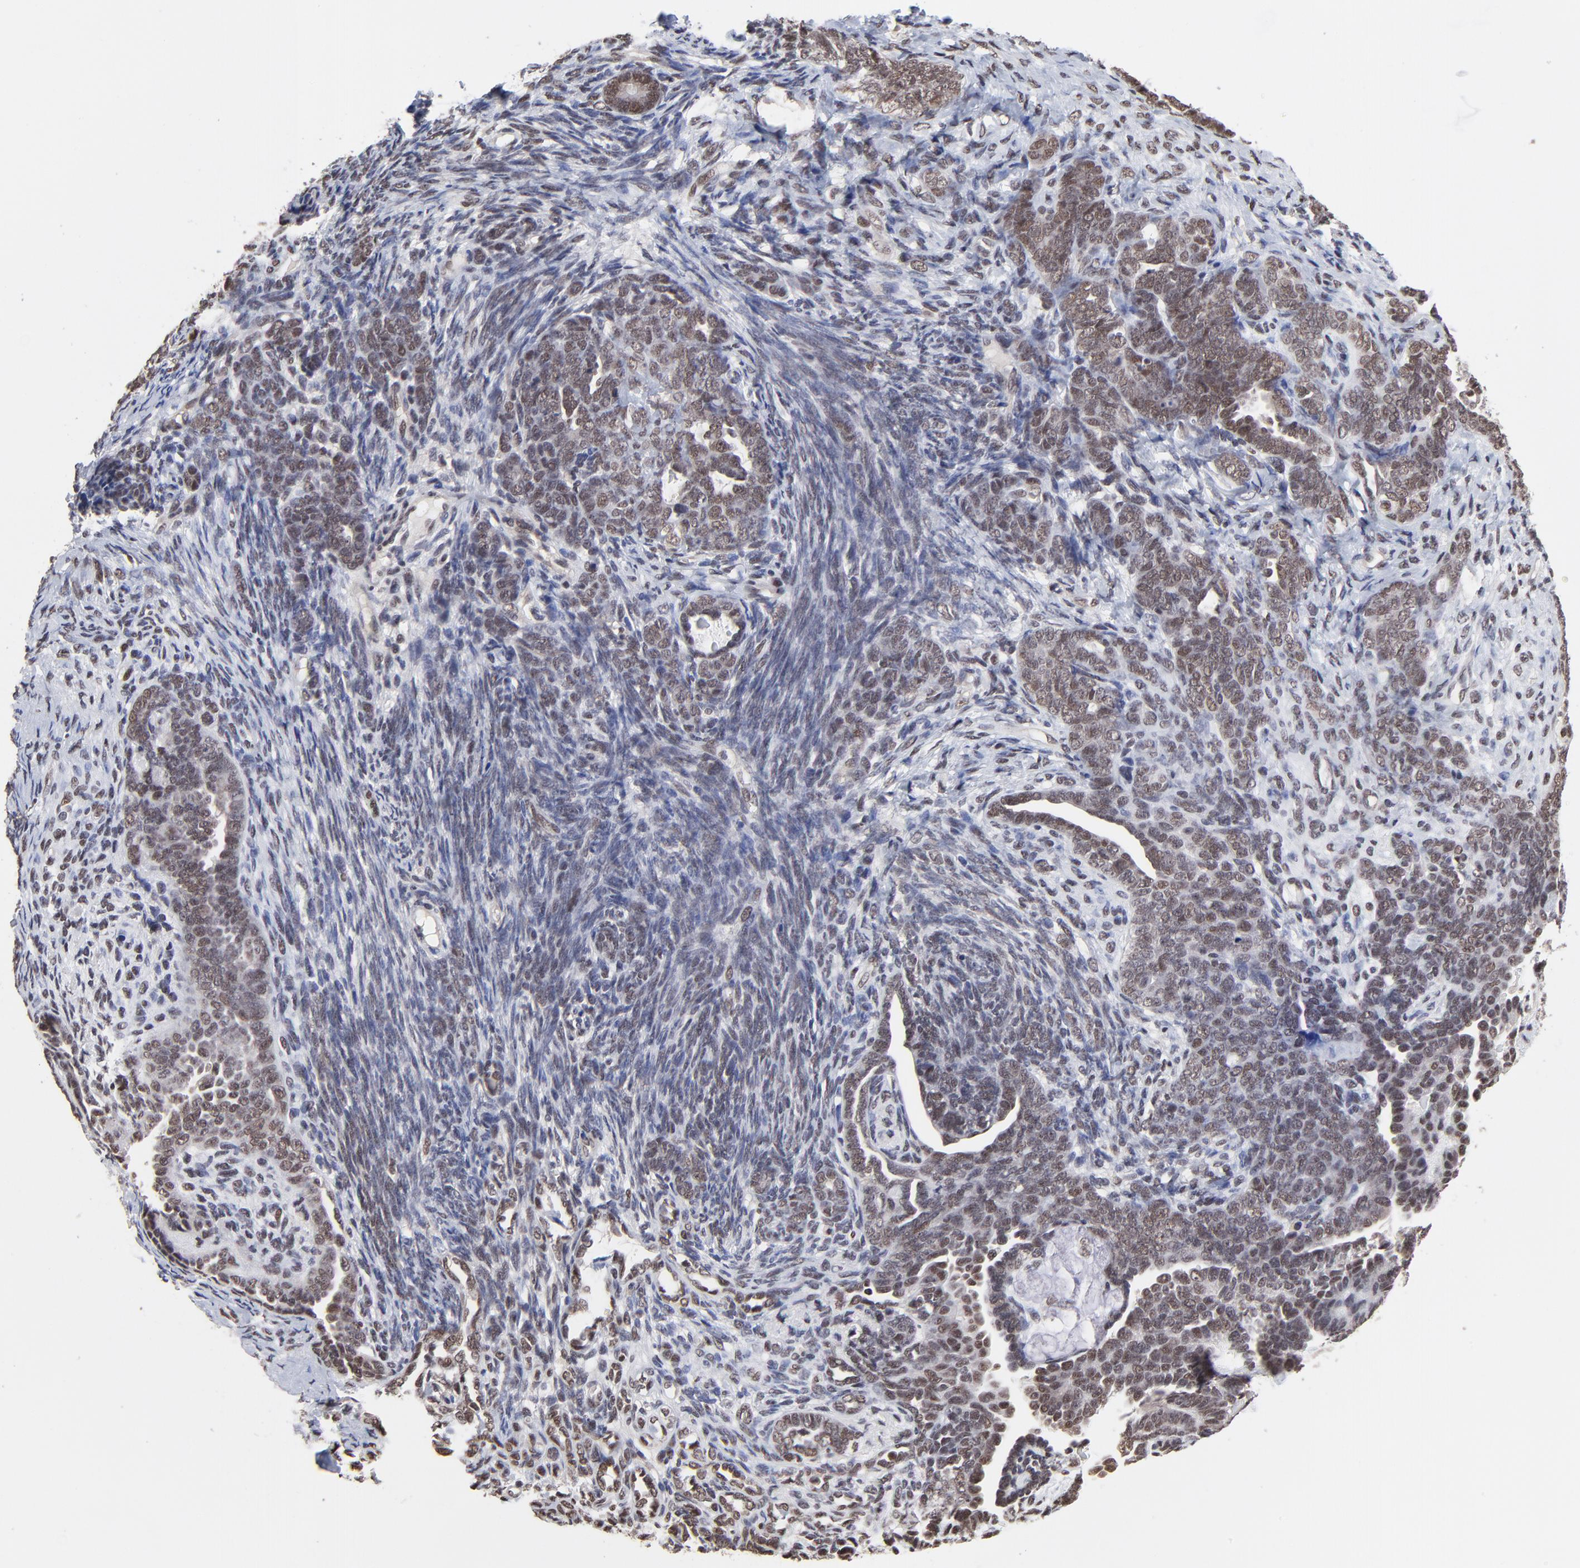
{"staining": {"intensity": "moderate", "quantity": ">75%", "location": "nuclear"}, "tissue": "endometrial cancer", "cell_type": "Tumor cells", "image_type": "cancer", "snomed": [{"axis": "morphology", "description": "Neoplasm, malignant, NOS"}, {"axis": "topography", "description": "Endometrium"}], "caption": "Protein staining of endometrial neoplasm (malignant) tissue exhibits moderate nuclear staining in approximately >75% of tumor cells. Immunohistochemistry (ihc) stains the protein in brown and the nuclei are stained blue.", "gene": "DSN1", "patient": {"sex": "female", "age": 74}}